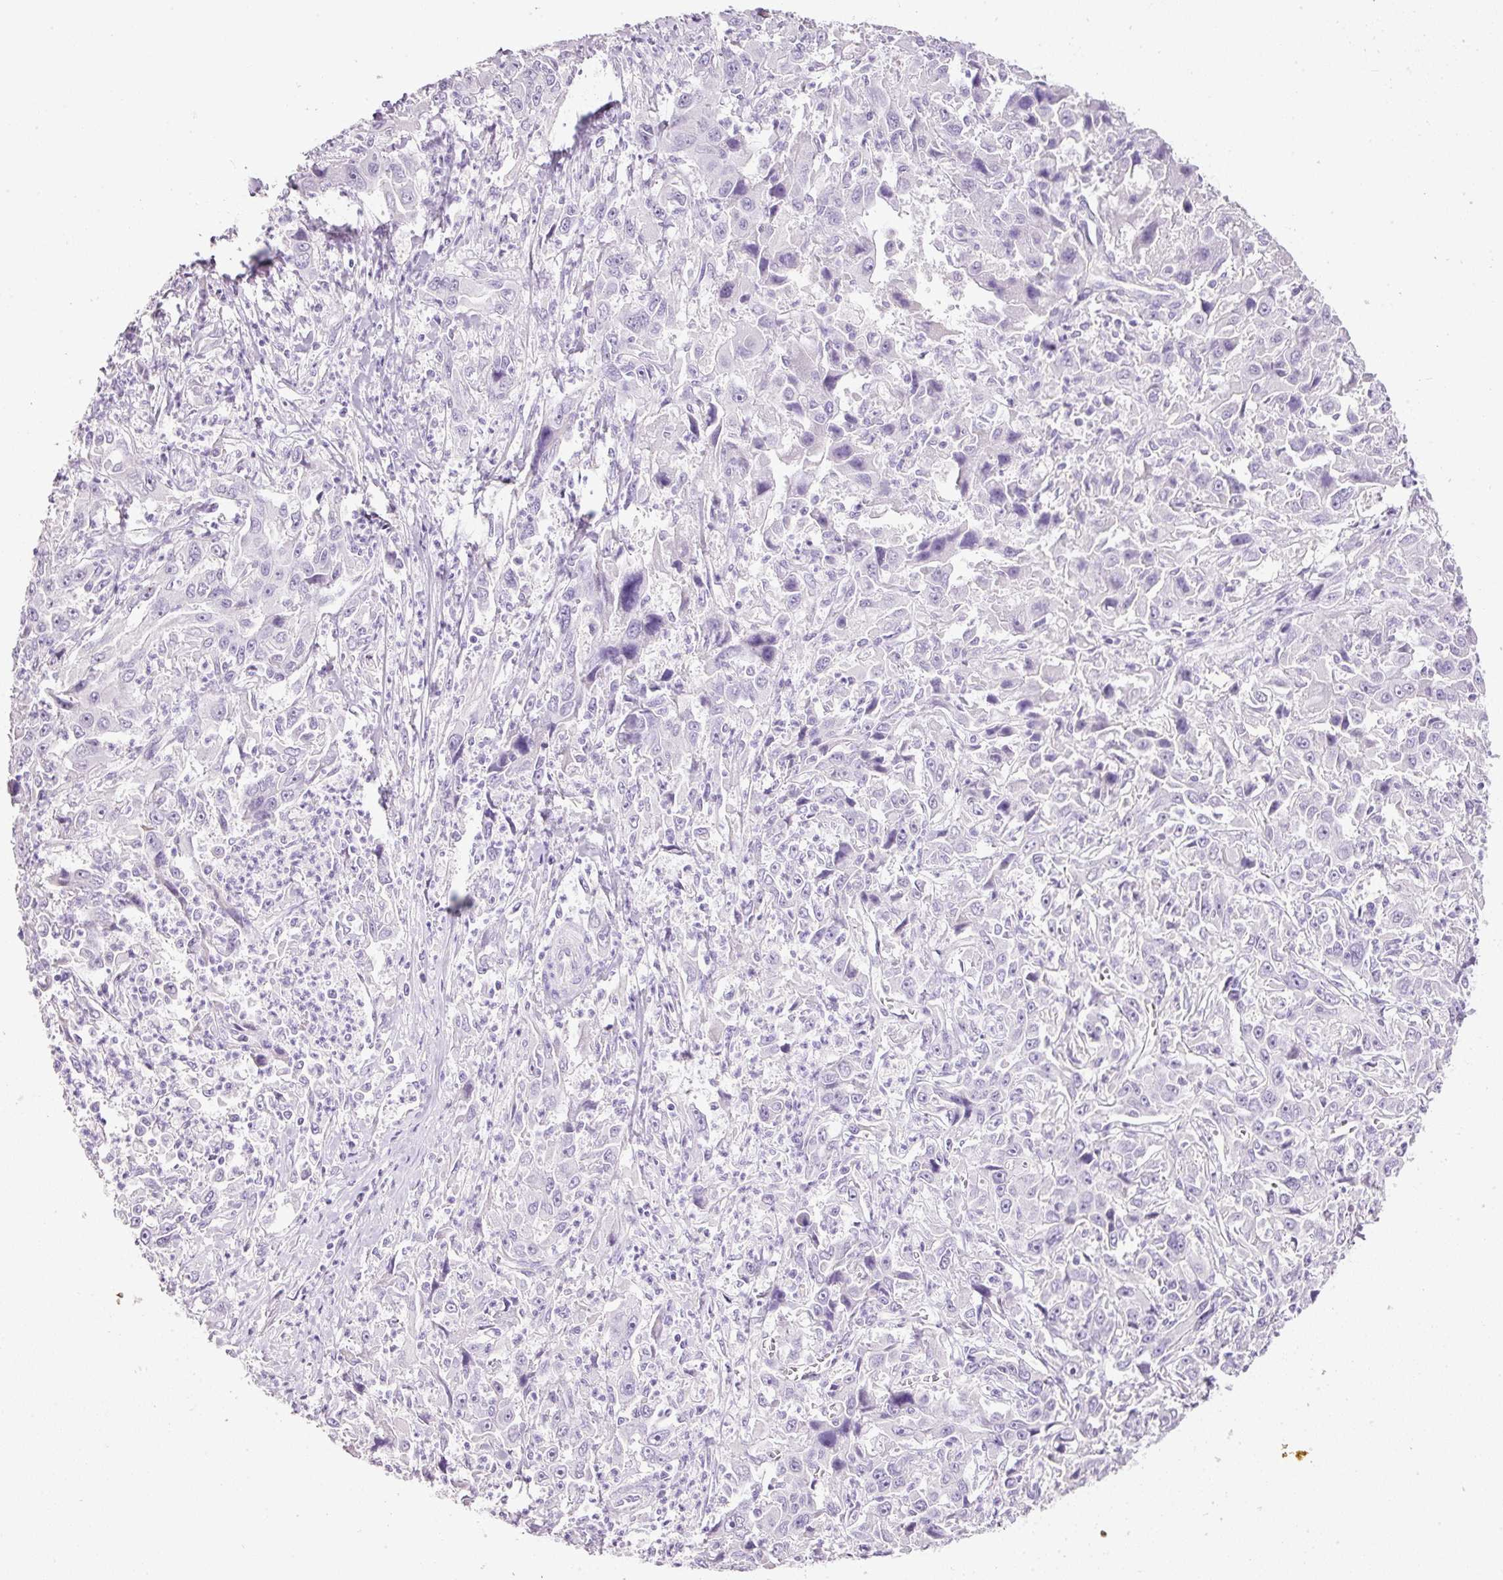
{"staining": {"intensity": "negative", "quantity": "none", "location": "none"}, "tissue": "liver cancer", "cell_type": "Tumor cells", "image_type": "cancer", "snomed": [{"axis": "morphology", "description": "Carcinoma, Hepatocellular, NOS"}, {"axis": "topography", "description": "Liver"}], "caption": "Tumor cells show no significant protein expression in liver cancer (hepatocellular carcinoma).", "gene": "BSND", "patient": {"sex": "male", "age": 63}}